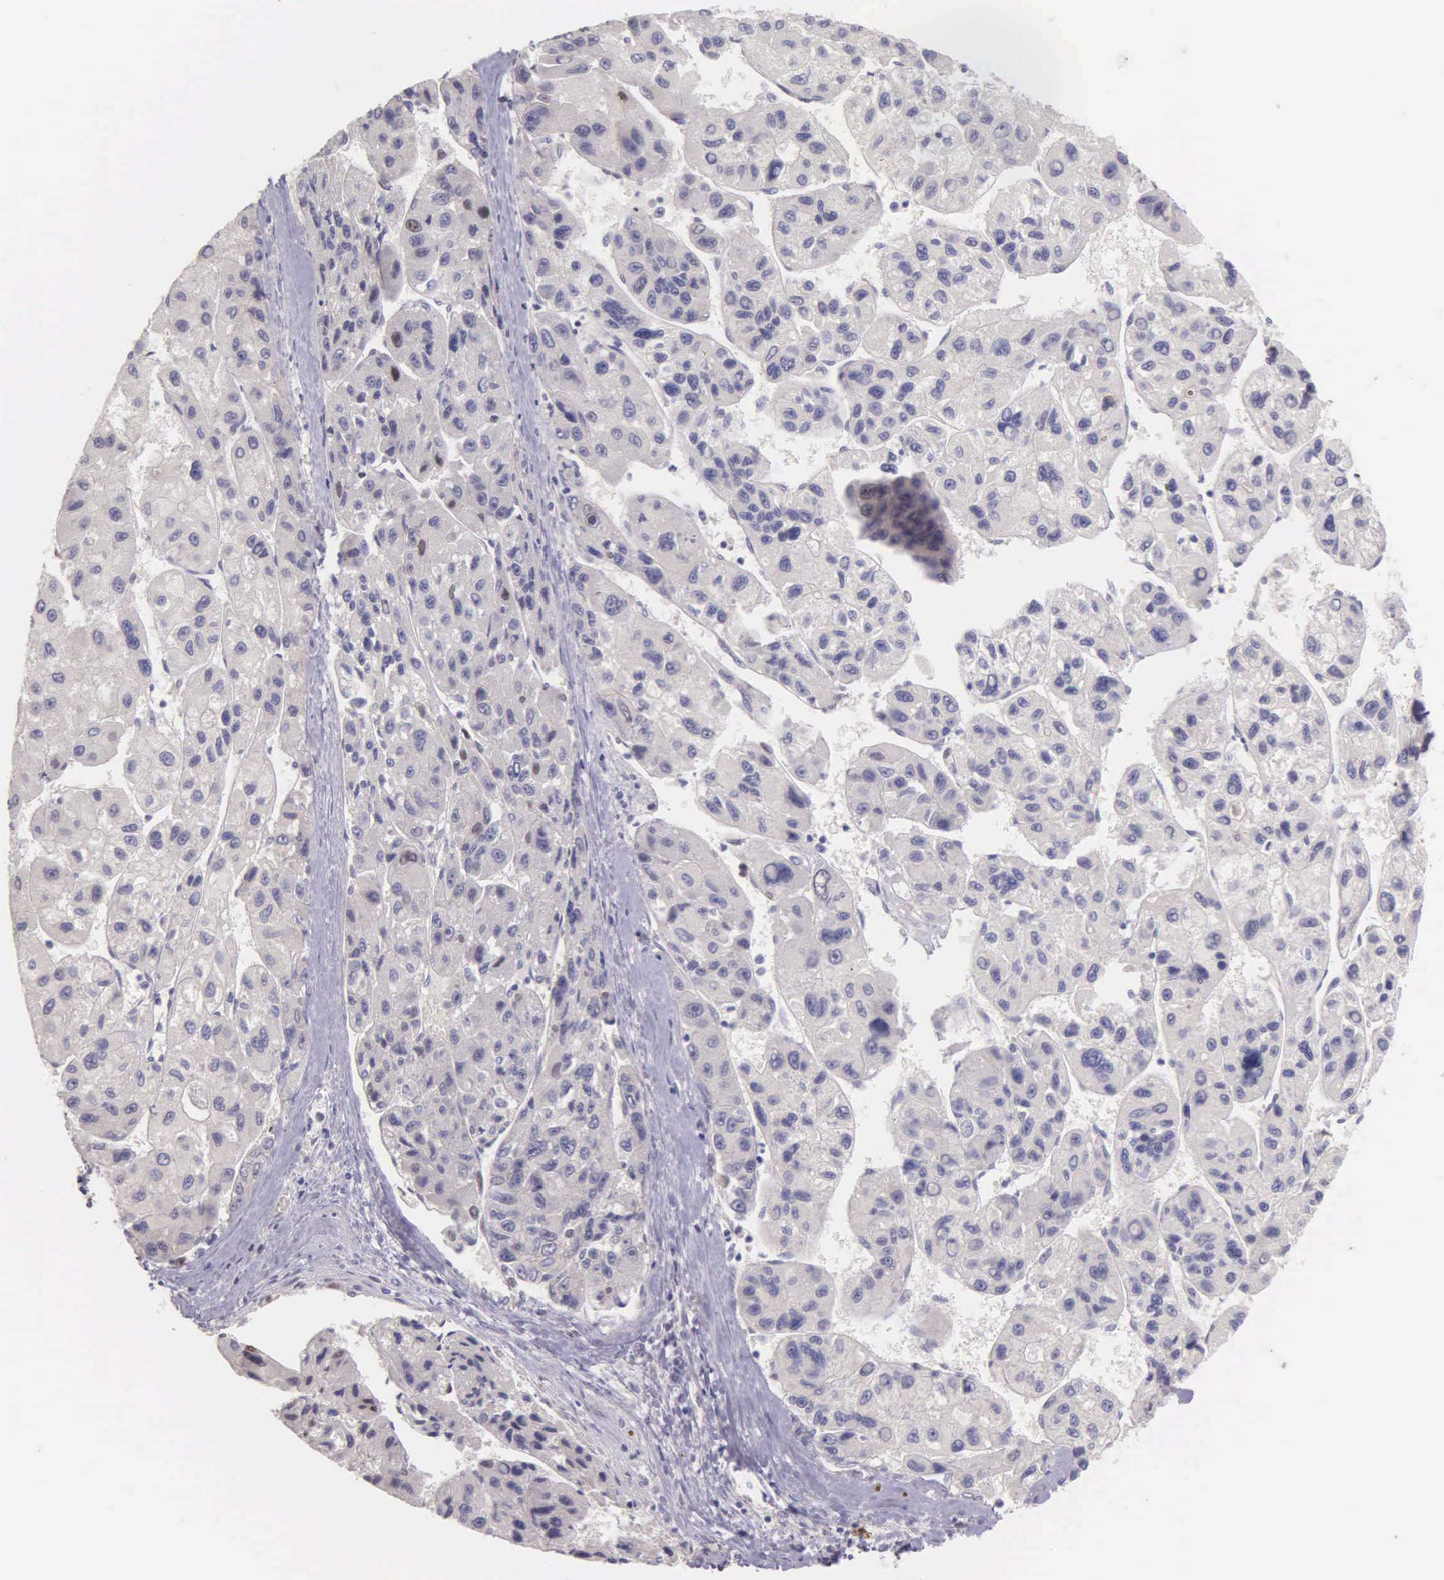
{"staining": {"intensity": "weak", "quantity": "<25%", "location": "nuclear"}, "tissue": "liver cancer", "cell_type": "Tumor cells", "image_type": "cancer", "snomed": [{"axis": "morphology", "description": "Carcinoma, Hepatocellular, NOS"}, {"axis": "topography", "description": "Liver"}], "caption": "High power microscopy histopathology image of an immunohistochemistry (IHC) photomicrograph of liver cancer, revealing no significant staining in tumor cells. The staining is performed using DAB (3,3'-diaminobenzidine) brown chromogen with nuclei counter-stained in using hematoxylin.", "gene": "MCM5", "patient": {"sex": "male", "age": 64}}